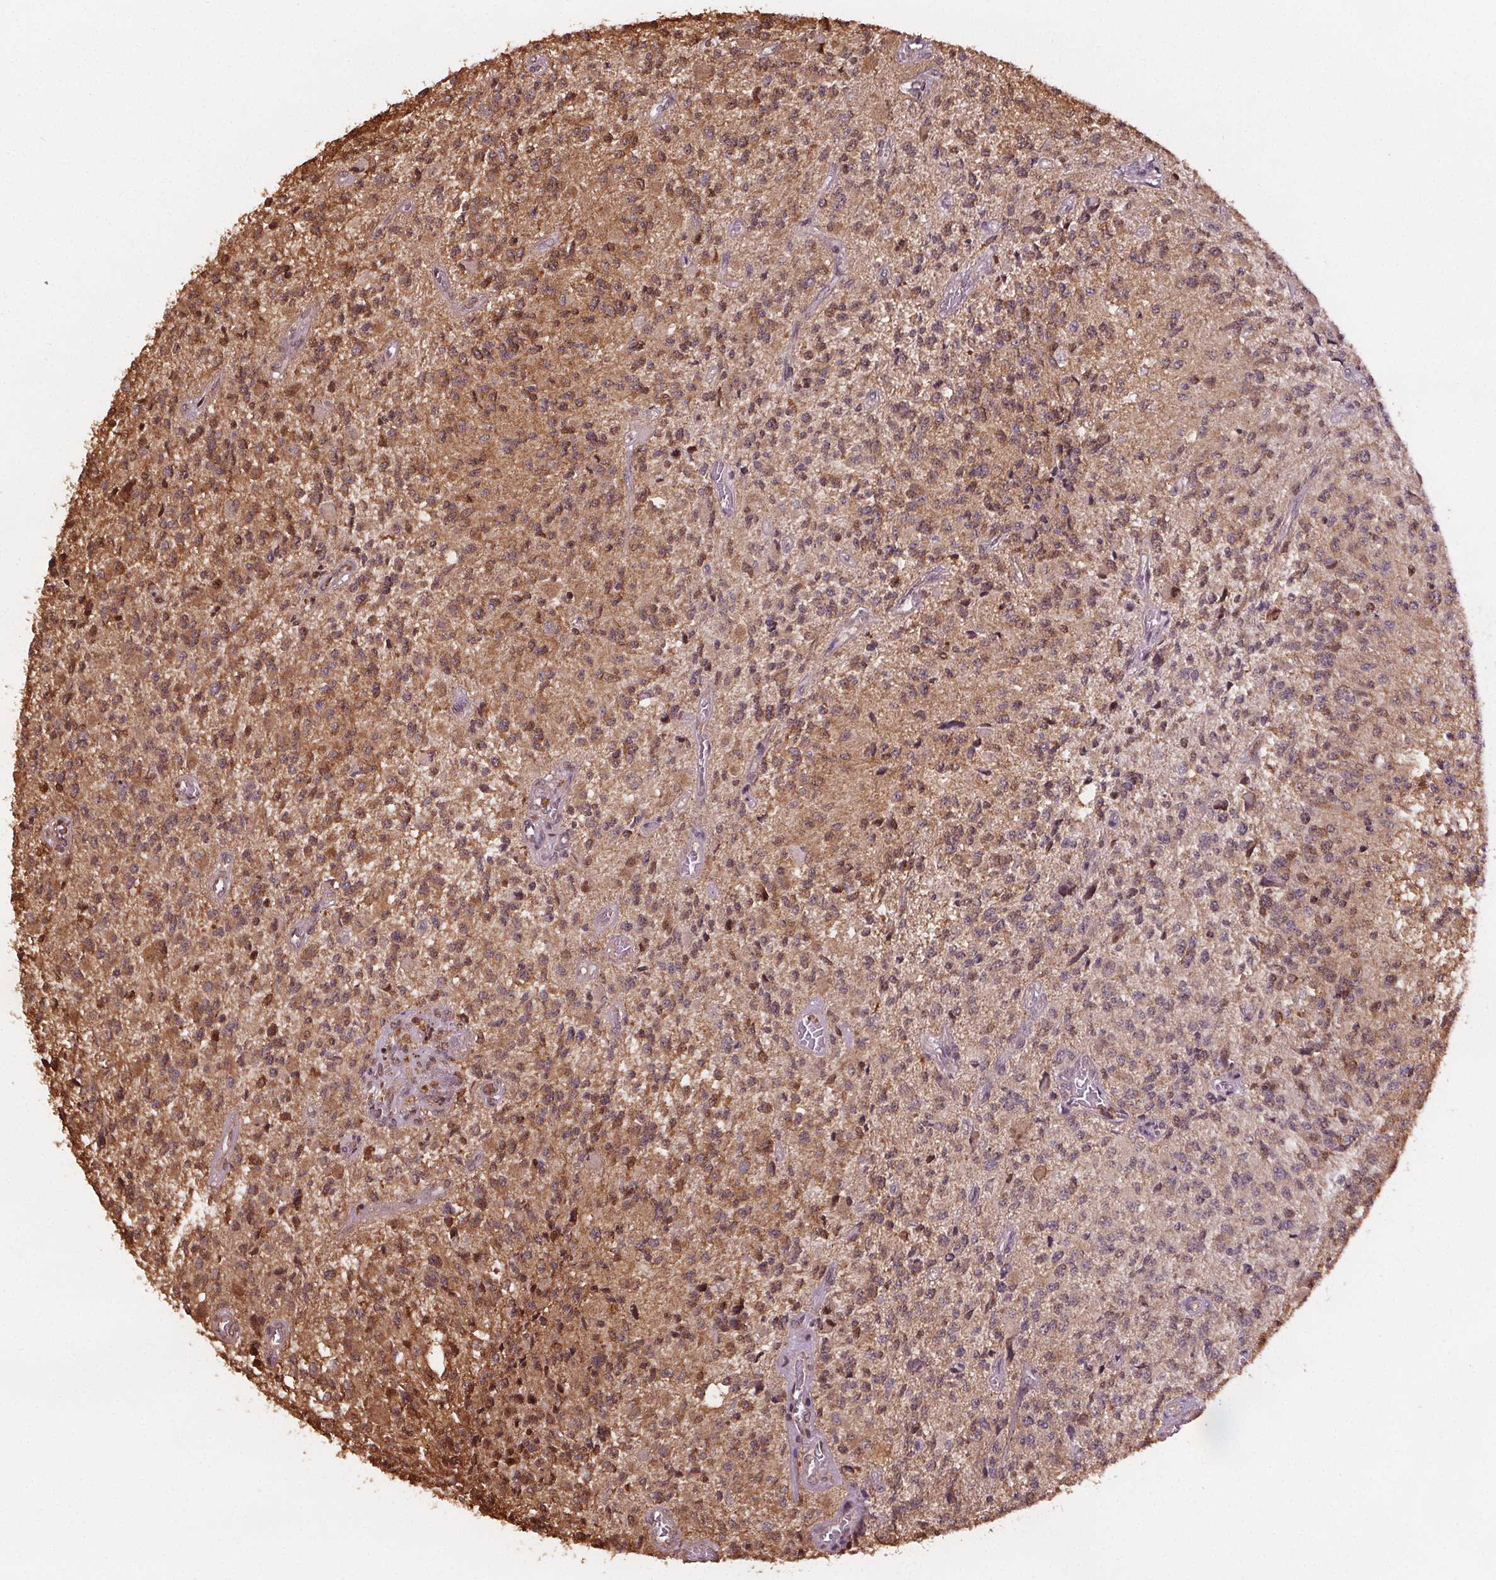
{"staining": {"intensity": "moderate", "quantity": "25%-75%", "location": "cytoplasmic/membranous,nuclear"}, "tissue": "glioma", "cell_type": "Tumor cells", "image_type": "cancer", "snomed": [{"axis": "morphology", "description": "Glioma, malignant, High grade"}, {"axis": "topography", "description": "Brain"}], "caption": "Moderate cytoplasmic/membranous and nuclear protein positivity is seen in approximately 25%-75% of tumor cells in glioma. Using DAB (3,3'-diaminobenzidine) (brown) and hematoxylin (blue) stains, captured at high magnification using brightfield microscopy.", "gene": "ENO1", "patient": {"sex": "female", "age": 63}}